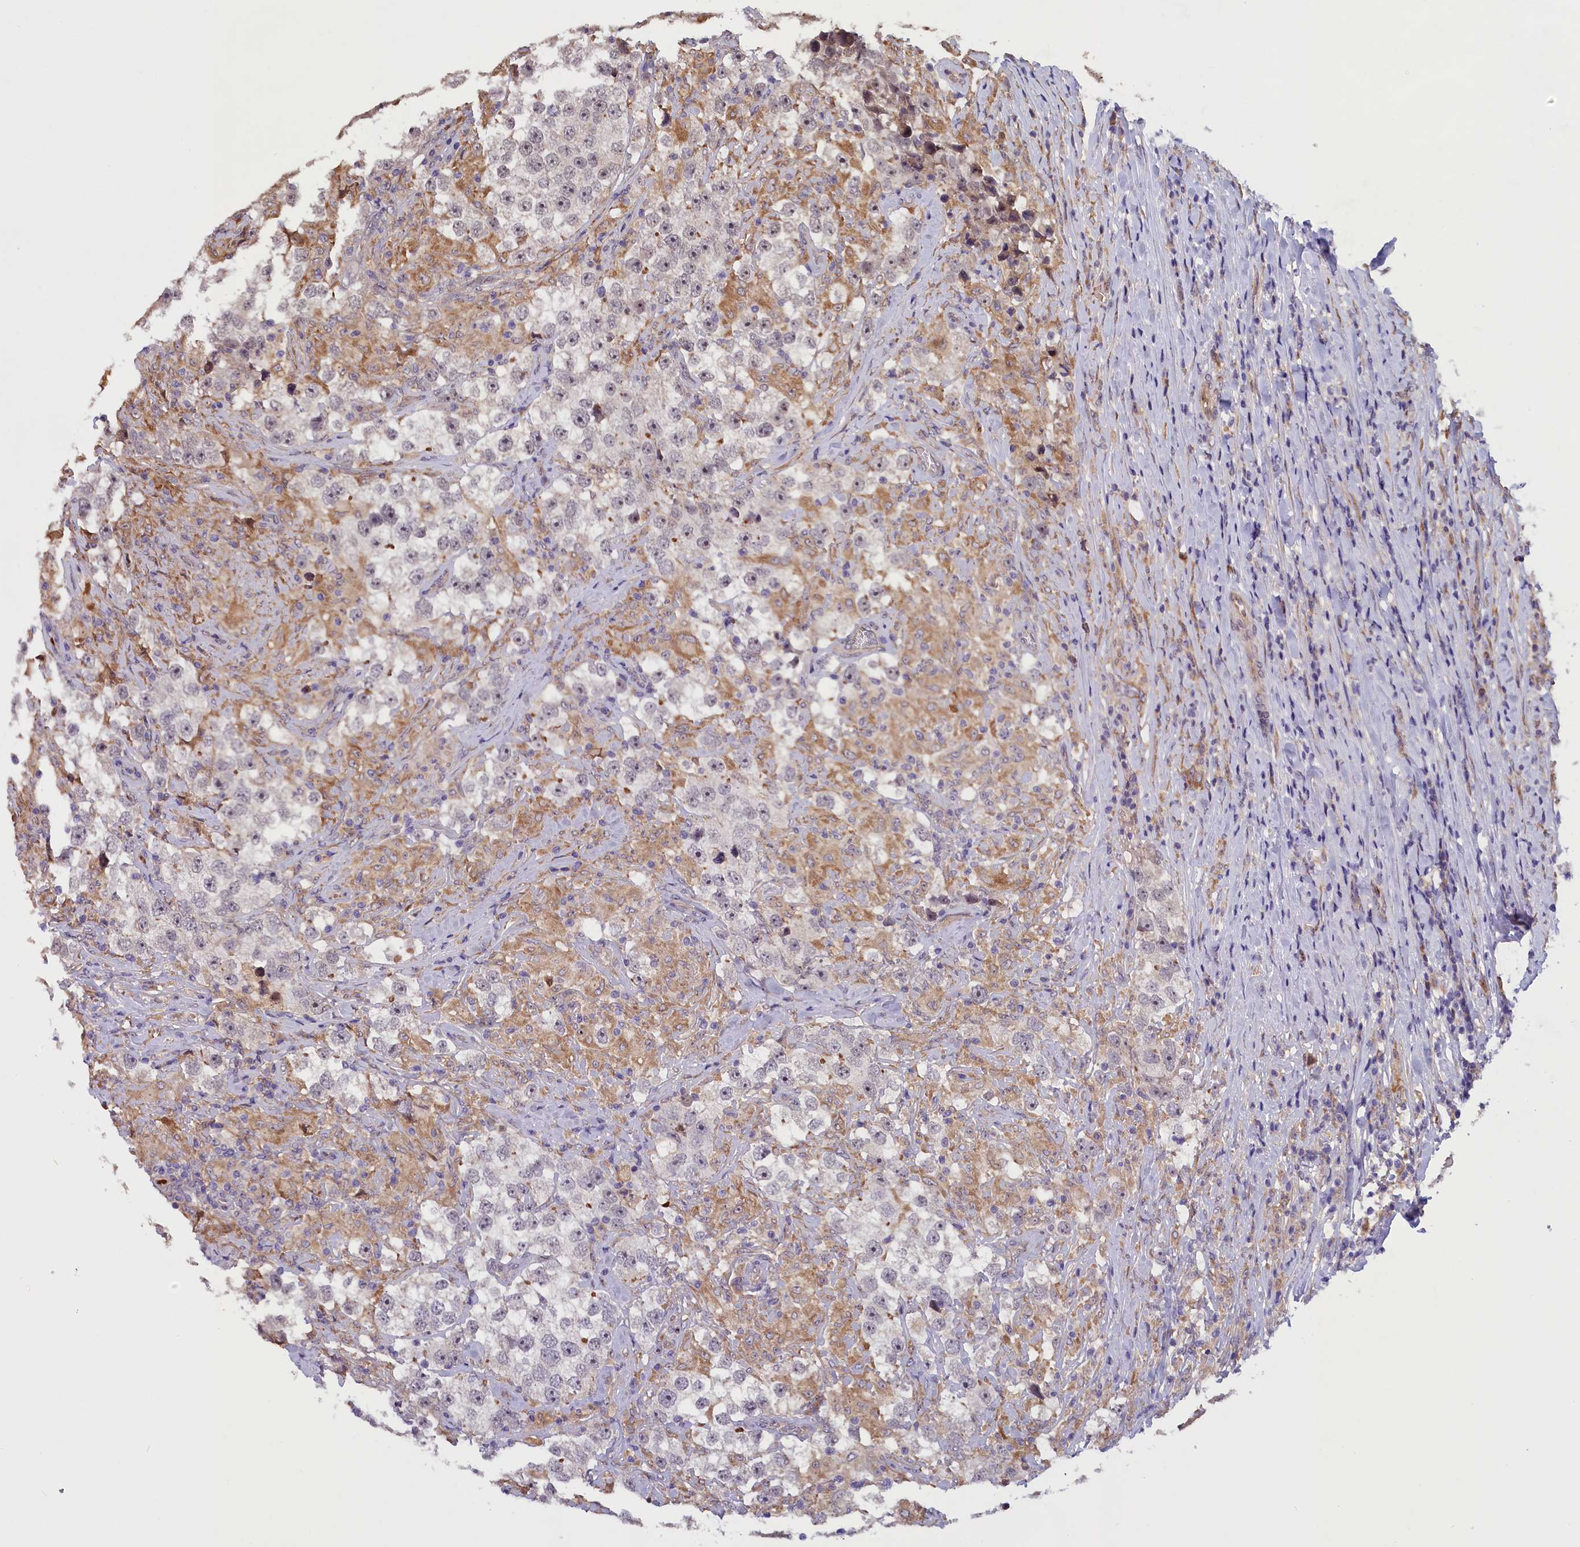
{"staining": {"intensity": "weak", "quantity": "<25%", "location": "cytoplasmic/membranous"}, "tissue": "testis cancer", "cell_type": "Tumor cells", "image_type": "cancer", "snomed": [{"axis": "morphology", "description": "Seminoma, NOS"}, {"axis": "topography", "description": "Testis"}], "caption": "The micrograph reveals no significant staining in tumor cells of testis cancer. (Brightfield microscopy of DAB (3,3'-diaminobenzidine) immunohistochemistry (IHC) at high magnification).", "gene": "CCDC9B", "patient": {"sex": "male", "age": 46}}